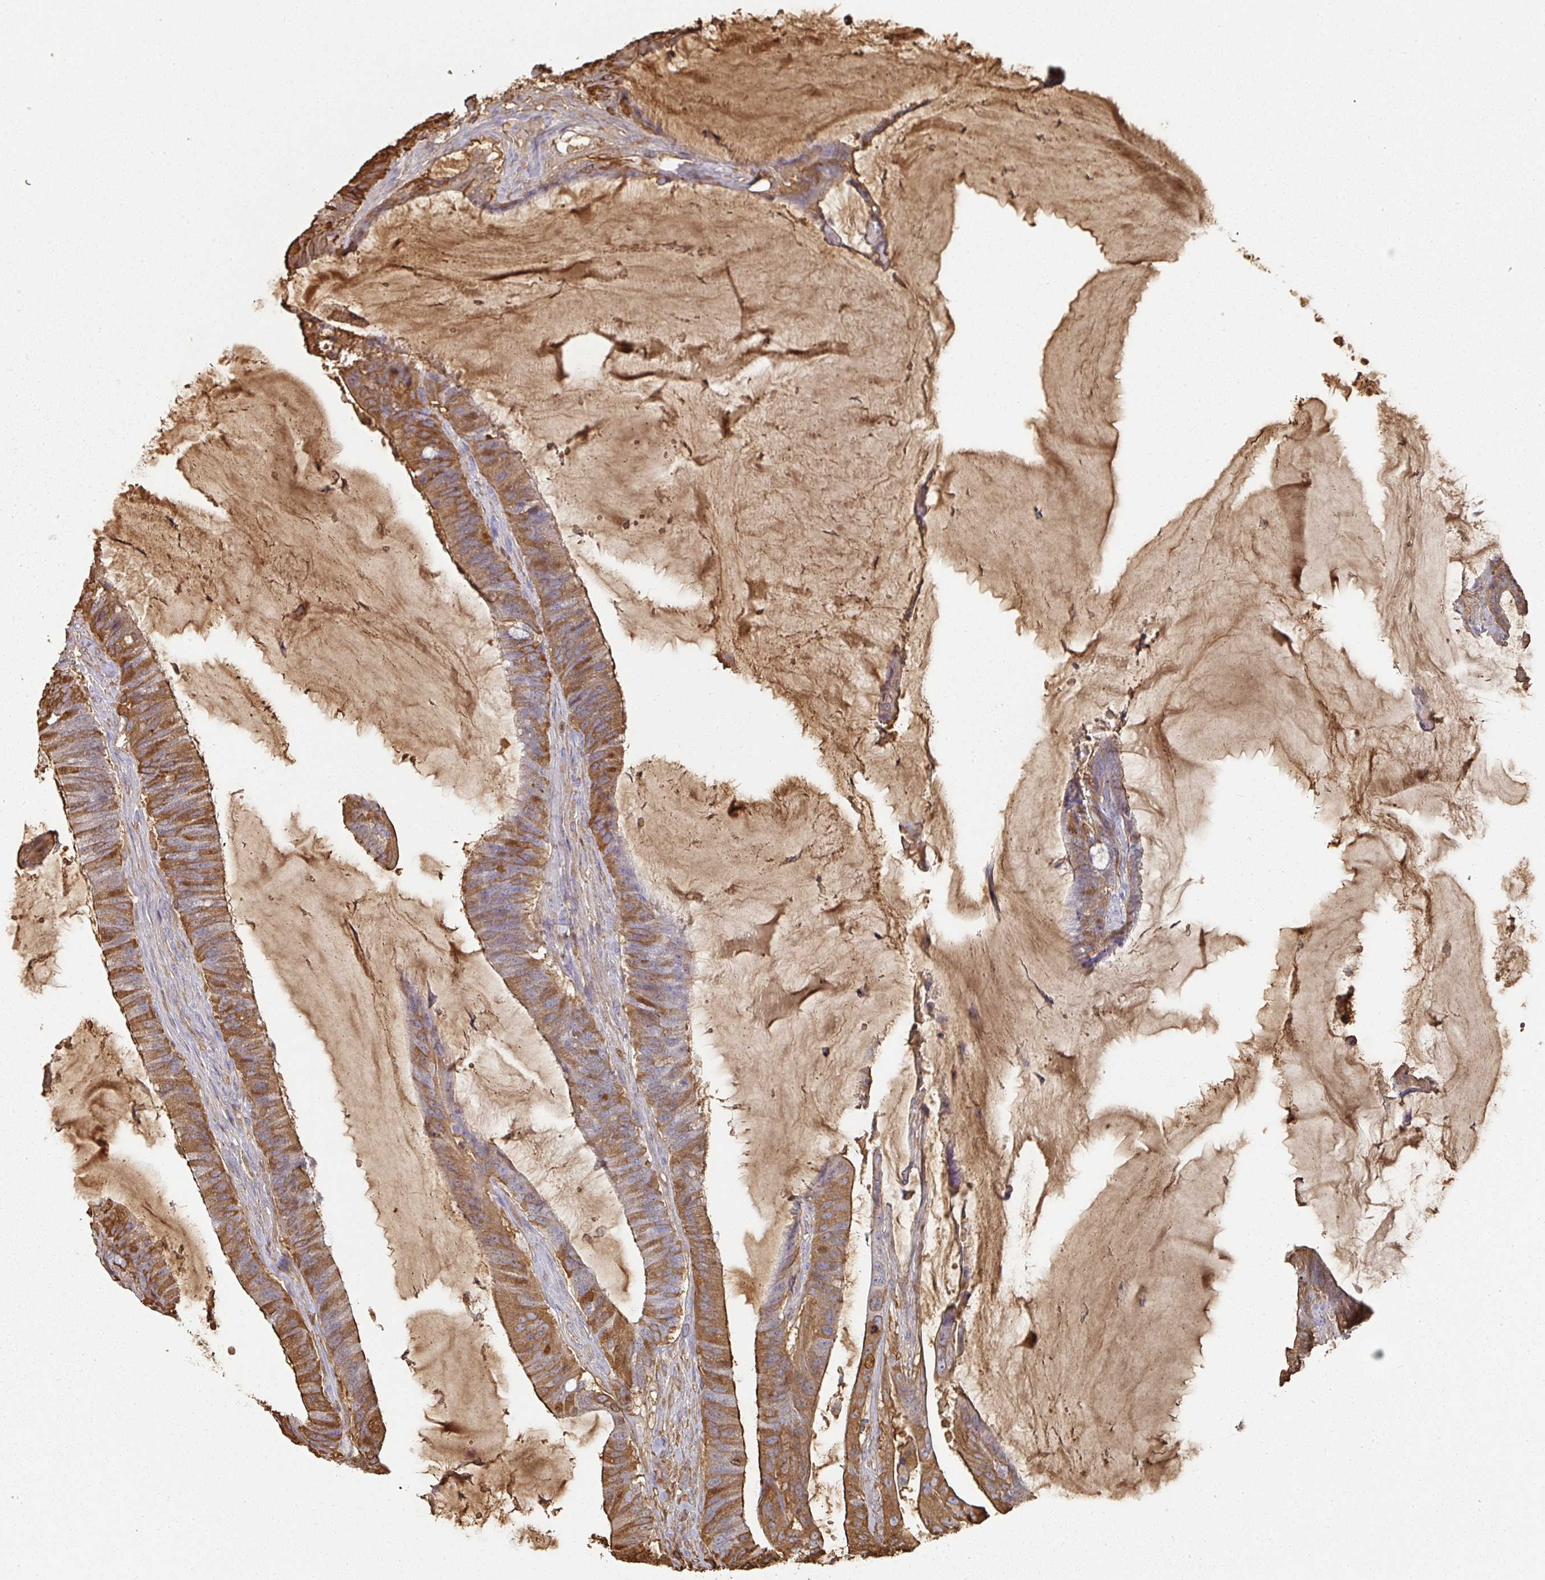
{"staining": {"intensity": "moderate", "quantity": "25%-75%", "location": "cytoplasmic/membranous"}, "tissue": "colorectal cancer", "cell_type": "Tumor cells", "image_type": "cancer", "snomed": [{"axis": "morphology", "description": "Adenocarcinoma, NOS"}, {"axis": "topography", "description": "Colon"}], "caption": "Protein expression analysis of colorectal cancer reveals moderate cytoplasmic/membranous expression in about 25%-75% of tumor cells. The protein is stained brown, and the nuclei are stained in blue (DAB (3,3'-diaminobenzidine) IHC with brightfield microscopy, high magnification).", "gene": "ALB", "patient": {"sex": "female", "age": 43}}